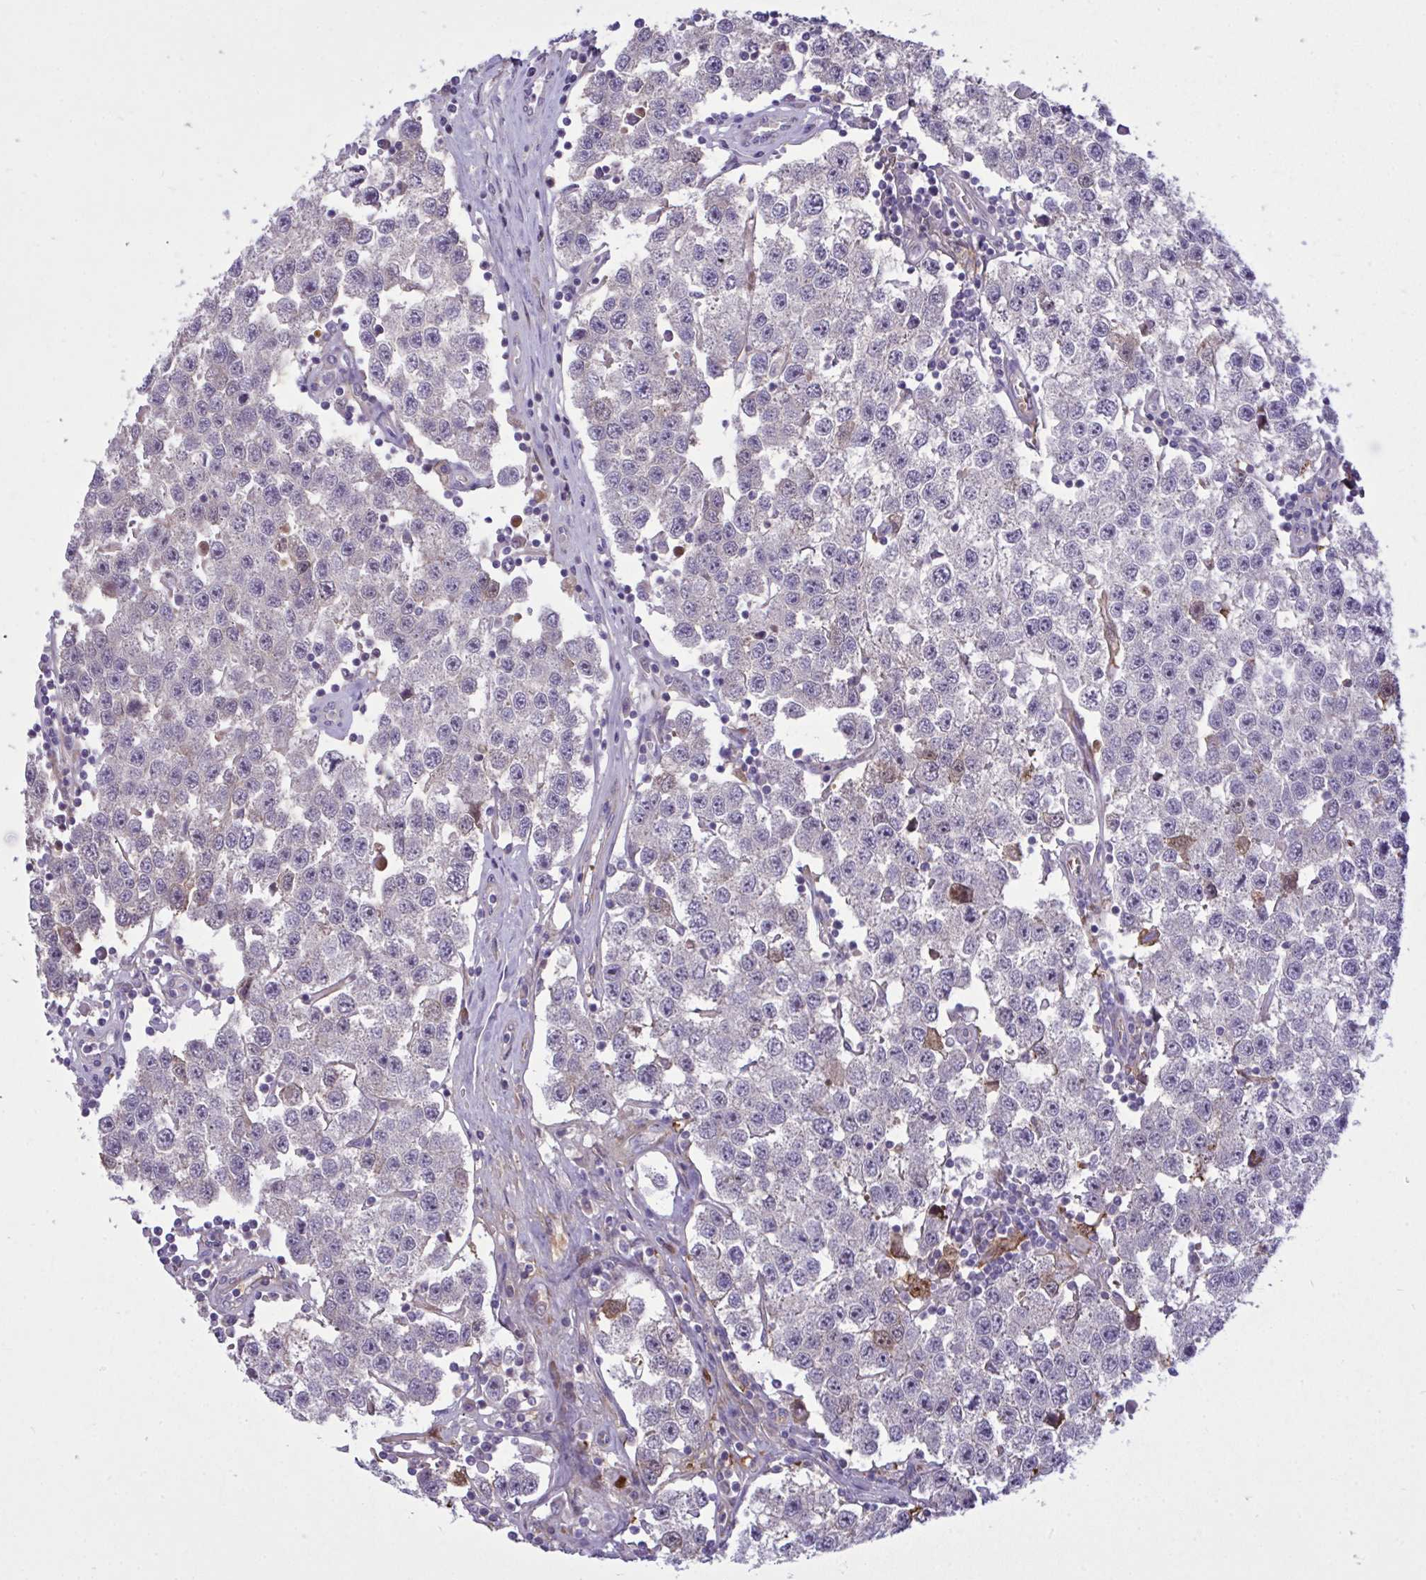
{"staining": {"intensity": "moderate", "quantity": "<25%", "location": "cytoplasmic/membranous"}, "tissue": "testis cancer", "cell_type": "Tumor cells", "image_type": "cancer", "snomed": [{"axis": "morphology", "description": "Seminoma, NOS"}, {"axis": "topography", "description": "Testis"}], "caption": "Protein staining shows moderate cytoplasmic/membranous expression in about <25% of tumor cells in testis cancer (seminoma).", "gene": "HMBOX1", "patient": {"sex": "male", "age": 34}}